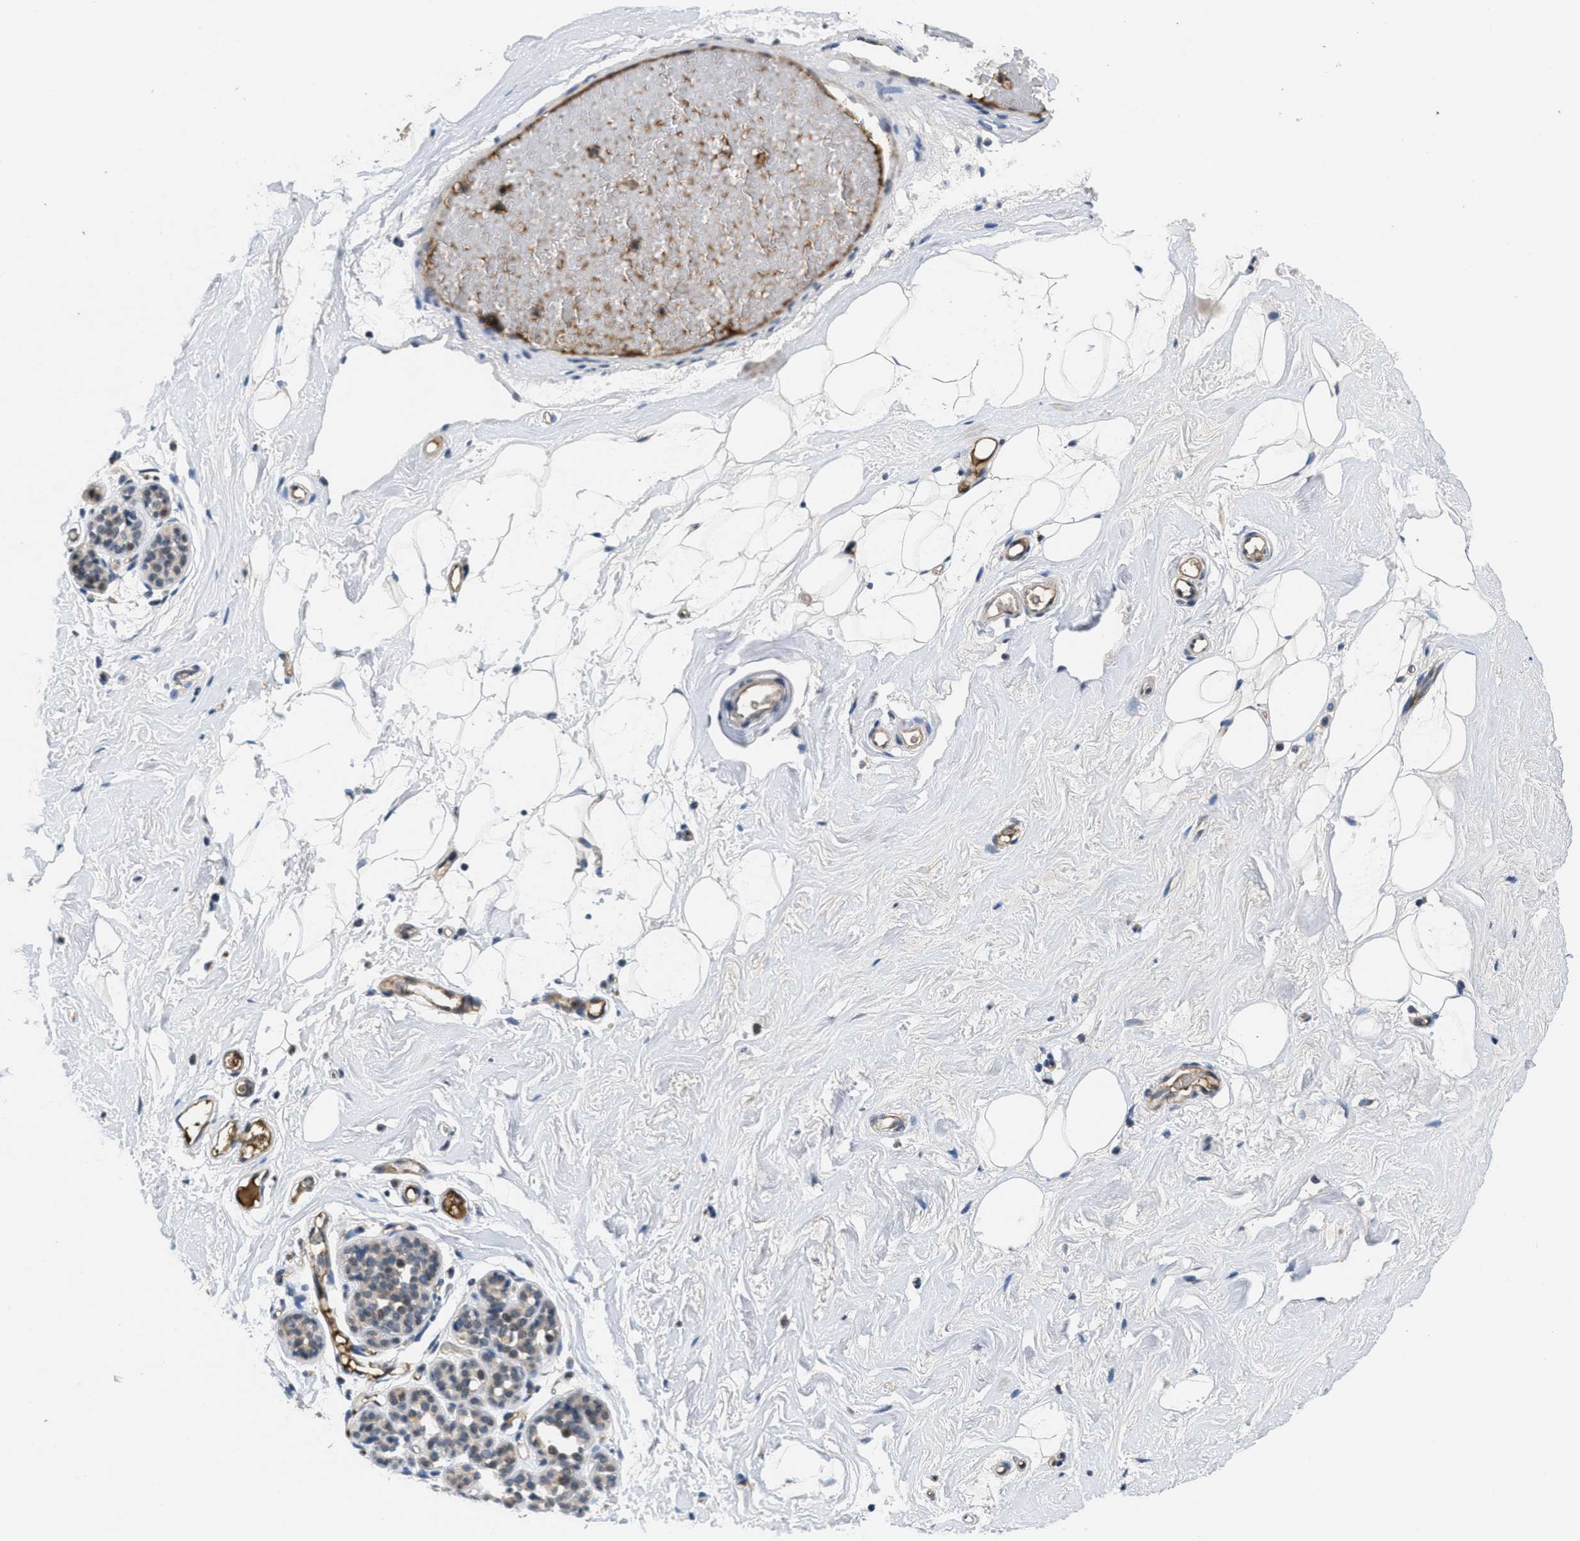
{"staining": {"intensity": "negative", "quantity": "none", "location": "none"}, "tissue": "breast", "cell_type": "Adipocytes", "image_type": "normal", "snomed": [{"axis": "morphology", "description": "Normal tissue, NOS"}, {"axis": "topography", "description": "Breast"}], "caption": "High magnification brightfield microscopy of normal breast stained with DAB (3,3'-diaminobenzidine) (brown) and counterstained with hematoxylin (blue): adipocytes show no significant positivity. Brightfield microscopy of IHC stained with DAB (3,3'-diaminobenzidine) (brown) and hematoxylin (blue), captured at high magnification.", "gene": "ANGPT1", "patient": {"sex": "female", "age": 75}}